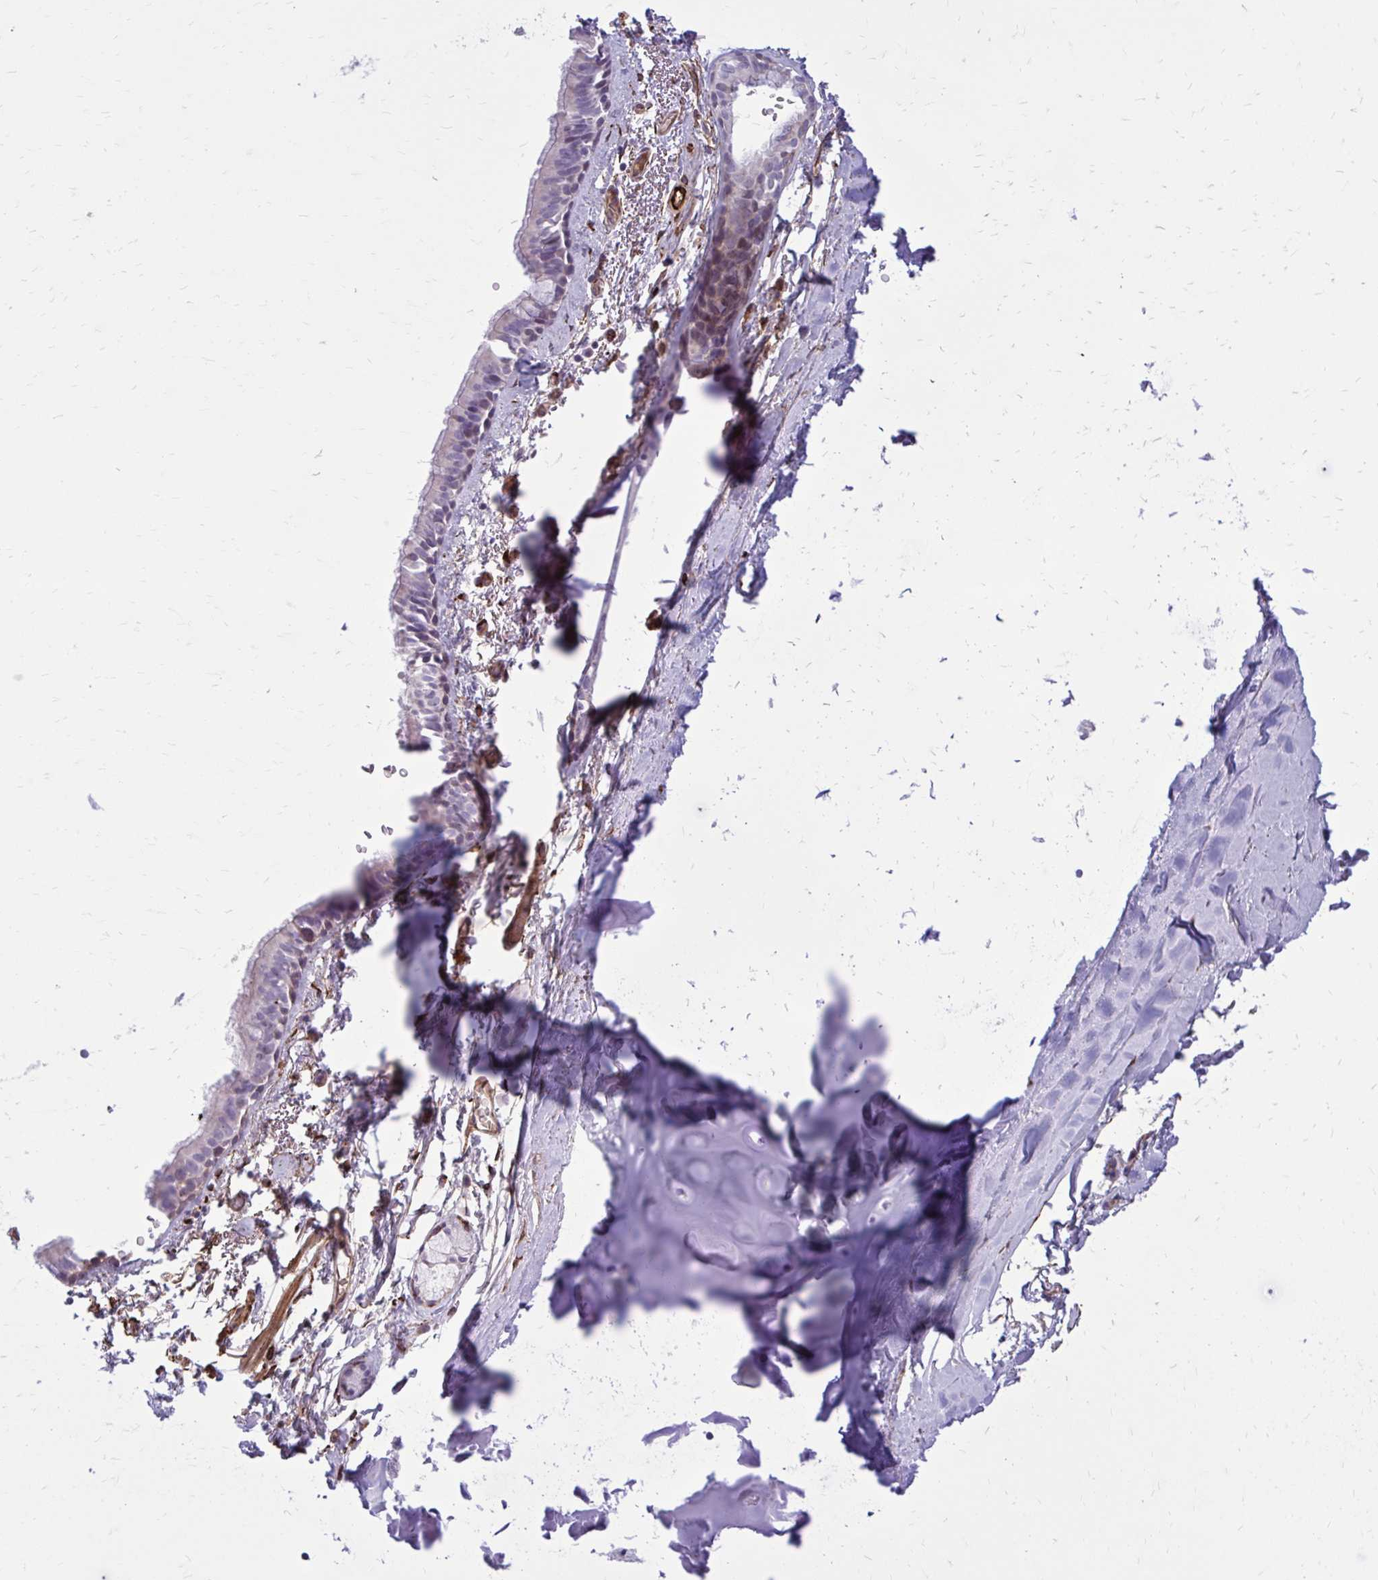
{"staining": {"intensity": "negative", "quantity": "none", "location": "none"}, "tissue": "adipose tissue", "cell_type": "Adipocytes", "image_type": "normal", "snomed": [{"axis": "morphology", "description": "Normal tissue, NOS"}, {"axis": "topography", "description": "Cartilage tissue"}, {"axis": "topography", "description": "Bronchus"}, {"axis": "topography", "description": "Peripheral nerve tissue"}], "caption": "DAB (3,3'-diaminobenzidine) immunohistochemical staining of unremarkable human adipose tissue displays no significant staining in adipocytes.", "gene": "BEND5", "patient": {"sex": "male", "age": 67}}